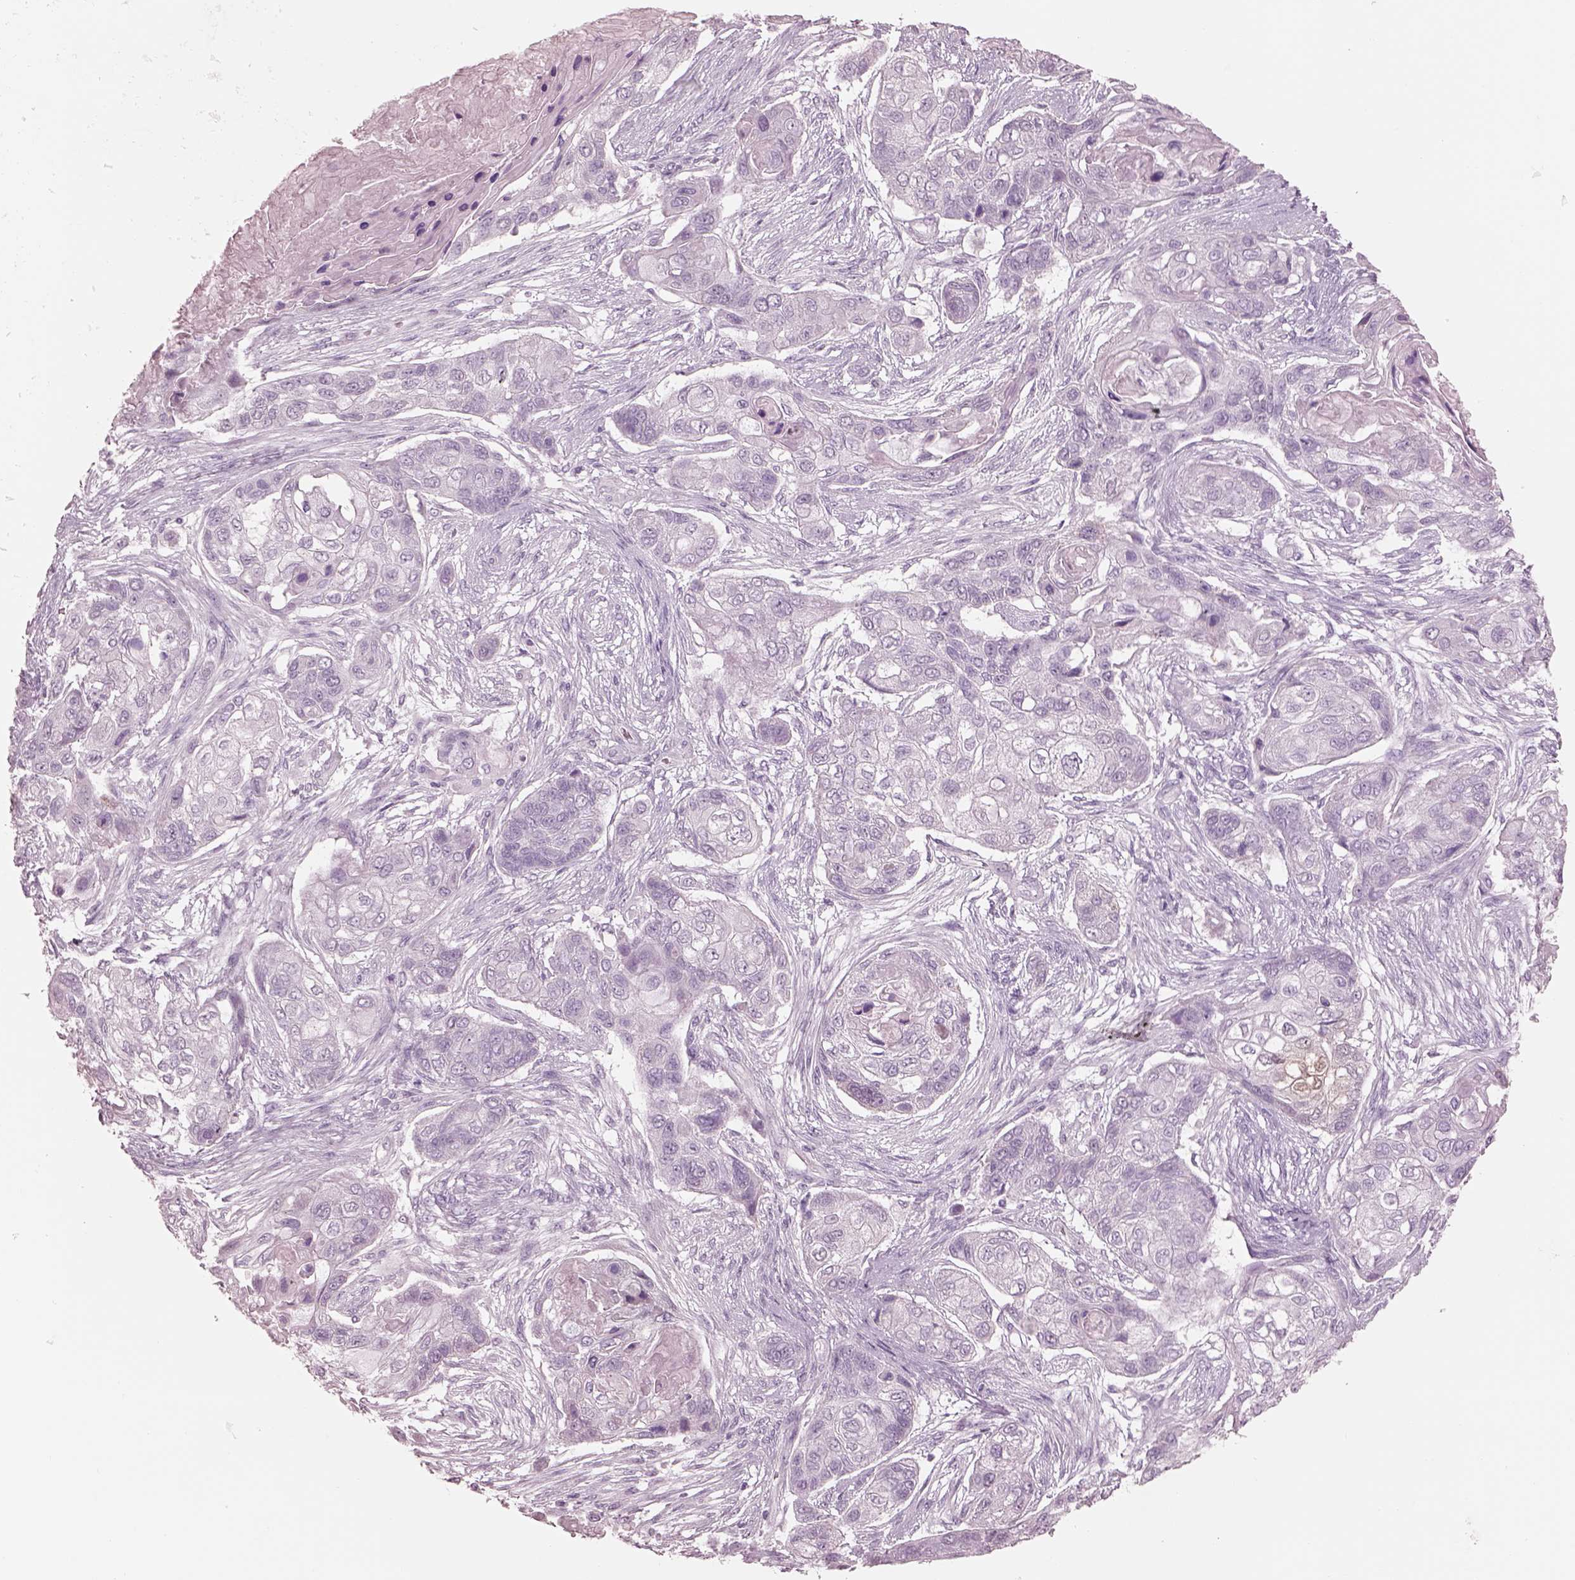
{"staining": {"intensity": "negative", "quantity": "none", "location": "none"}, "tissue": "lung cancer", "cell_type": "Tumor cells", "image_type": "cancer", "snomed": [{"axis": "morphology", "description": "Squamous cell carcinoma, NOS"}, {"axis": "topography", "description": "Lung"}], "caption": "A high-resolution micrograph shows immunohistochemistry staining of squamous cell carcinoma (lung), which displays no significant staining in tumor cells.", "gene": "KRTAP24-1", "patient": {"sex": "male", "age": 69}}